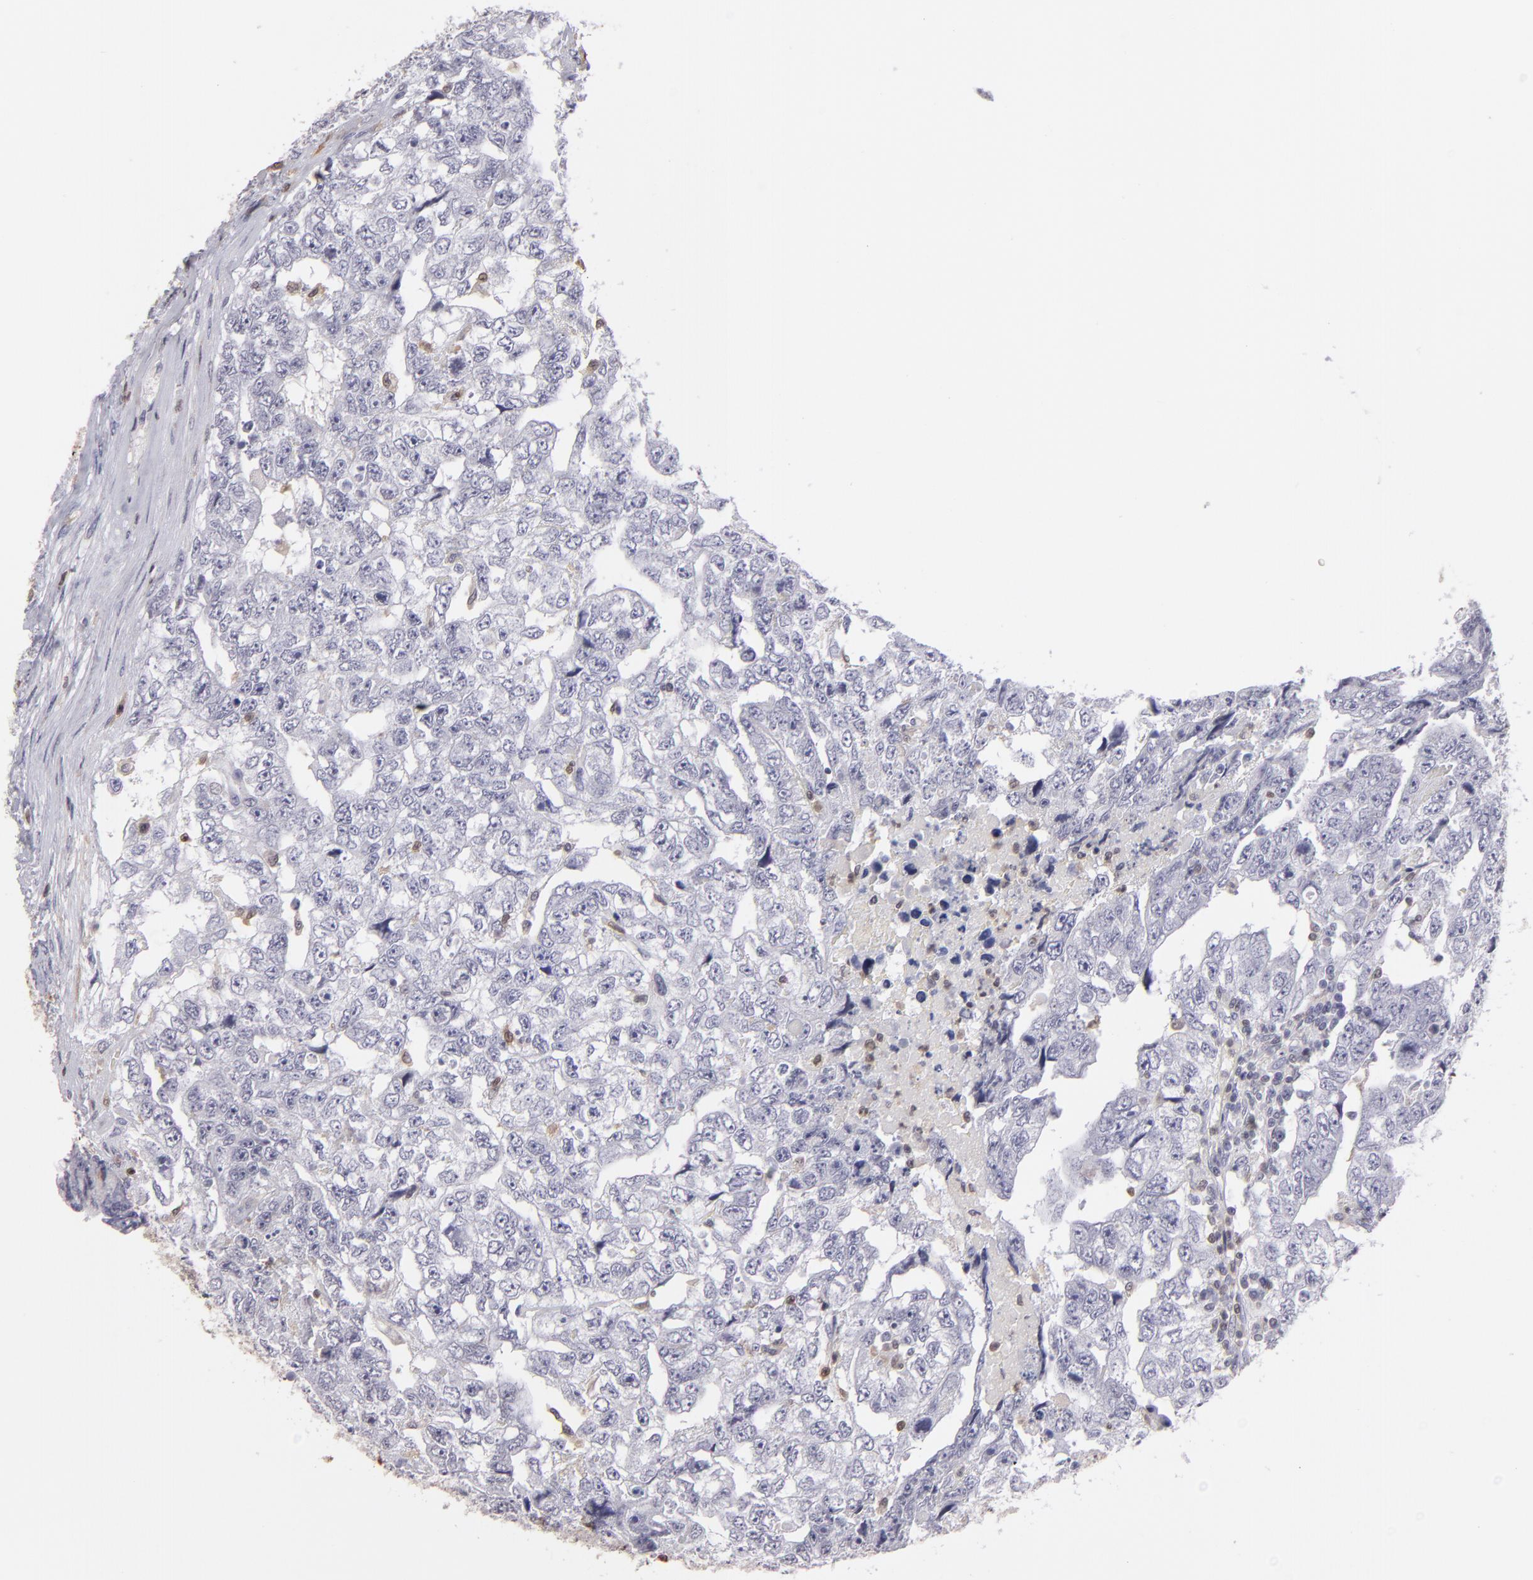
{"staining": {"intensity": "negative", "quantity": "none", "location": "none"}, "tissue": "testis cancer", "cell_type": "Tumor cells", "image_type": "cancer", "snomed": [{"axis": "morphology", "description": "Carcinoma, Embryonal, NOS"}, {"axis": "topography", "description": "Testis"}], "caption": "IHC histopathology image of neoplastic tissue: human testis embryonal carcinoma stained with DAB reveals no significant protein positivity in tumor cells. (Stains: DAB immunohistochemistry (IHC) with hematoxylin counter stain, Microscopy: brightfield microscopy at high magnification).", "gene": "S100A2", "patient": {"sex": "male", "age": 36}}